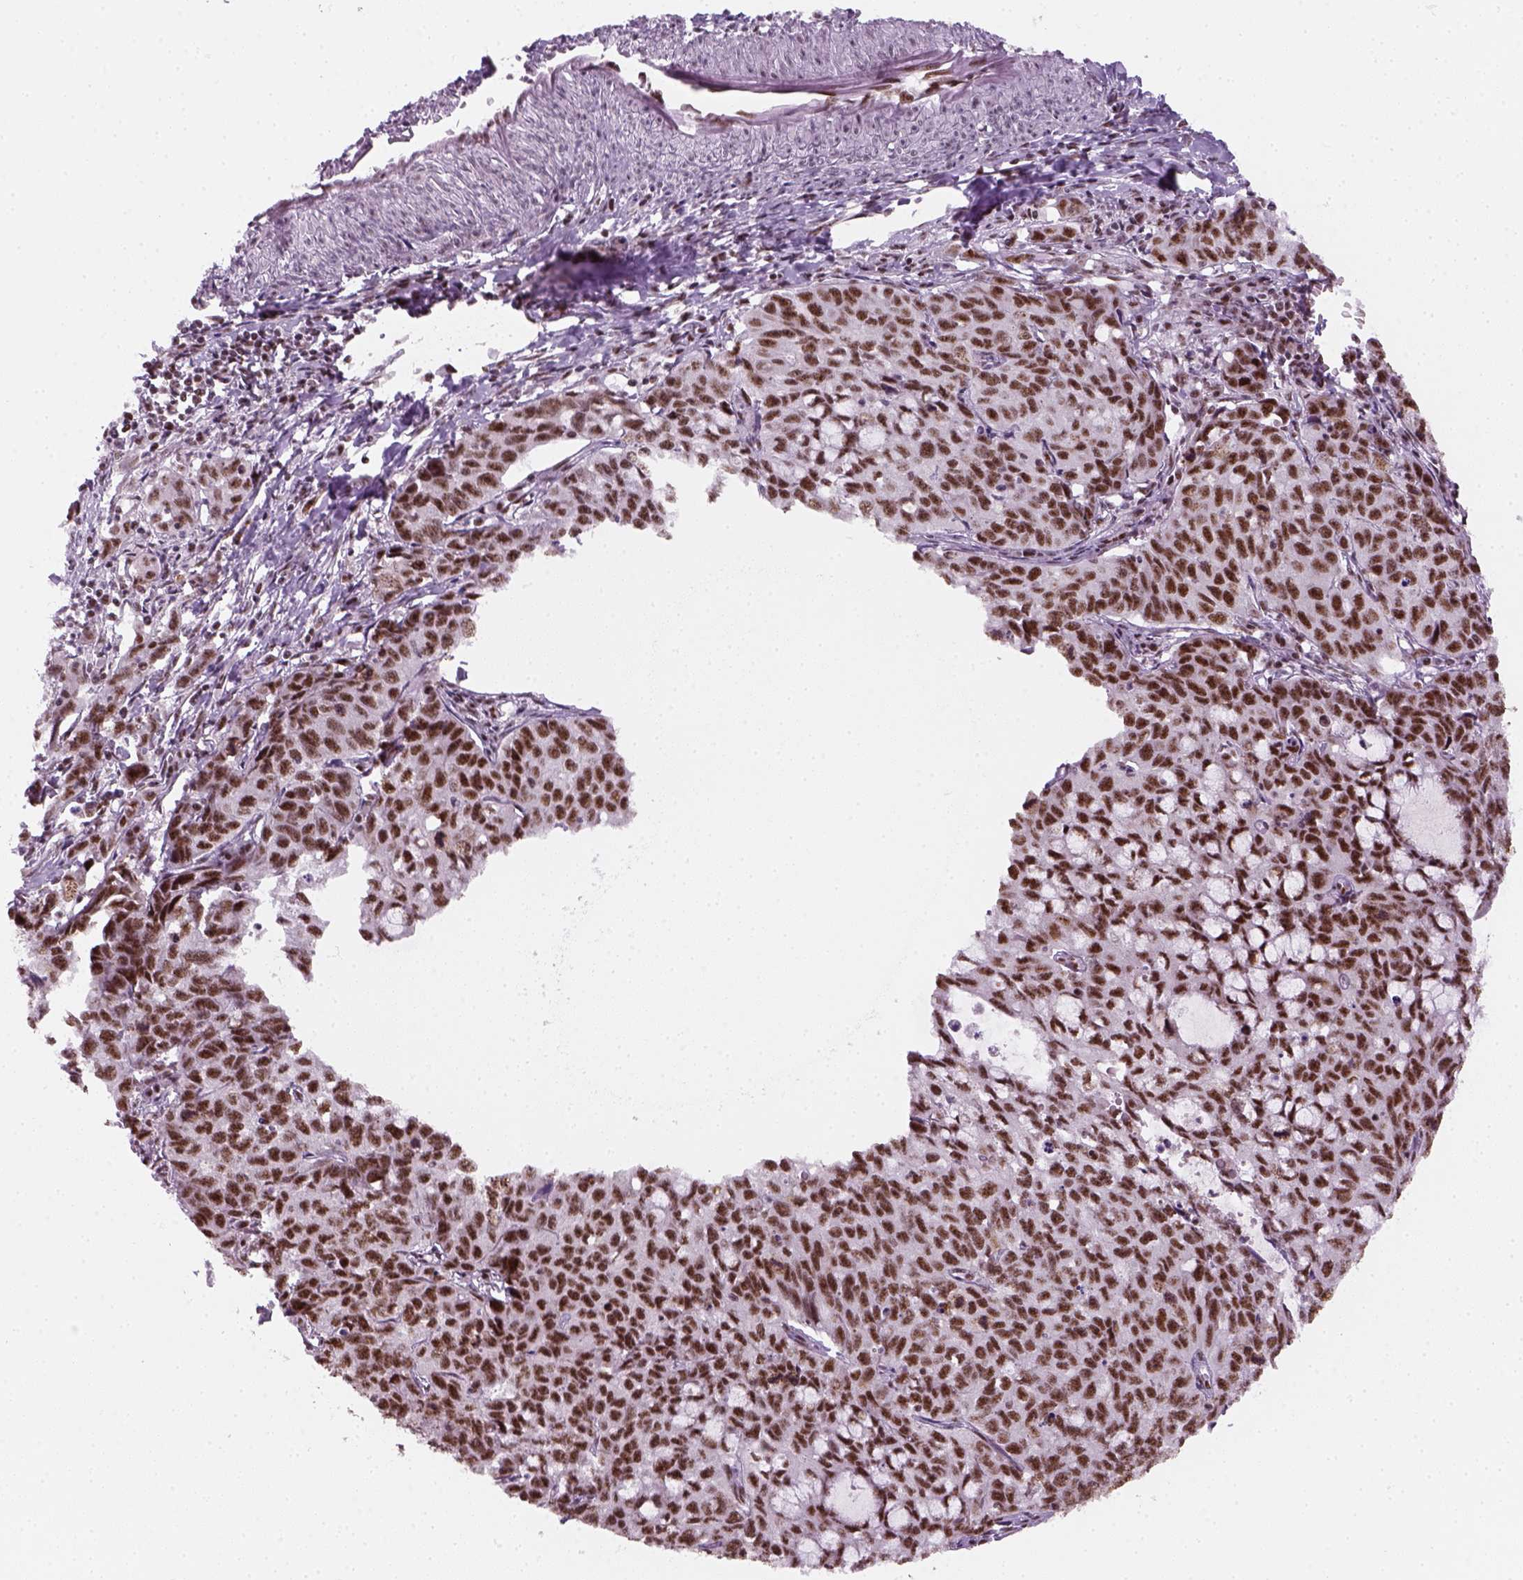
{"staining": {"intensity": "strong", "quantity": ">75%", "location": "nuclear"}, "tissue": "cervical cancer", "cell_type": "Tumor cells", "image_type": "cancer", "snomed": [{"axis": "morphology", "description": "Squamous cell carcinoma, NOS"}, {"axis": "topography", "description": "Cervix"}], "caption": "Cervical cancer (squamous cell carcinoma) was stained to show a protein in brown. There is high levels of strong nuclear positivity in about >75% of tumor cells.", "gene": "GTF2F1", "patient": {"sex": "female", "age": 28}}